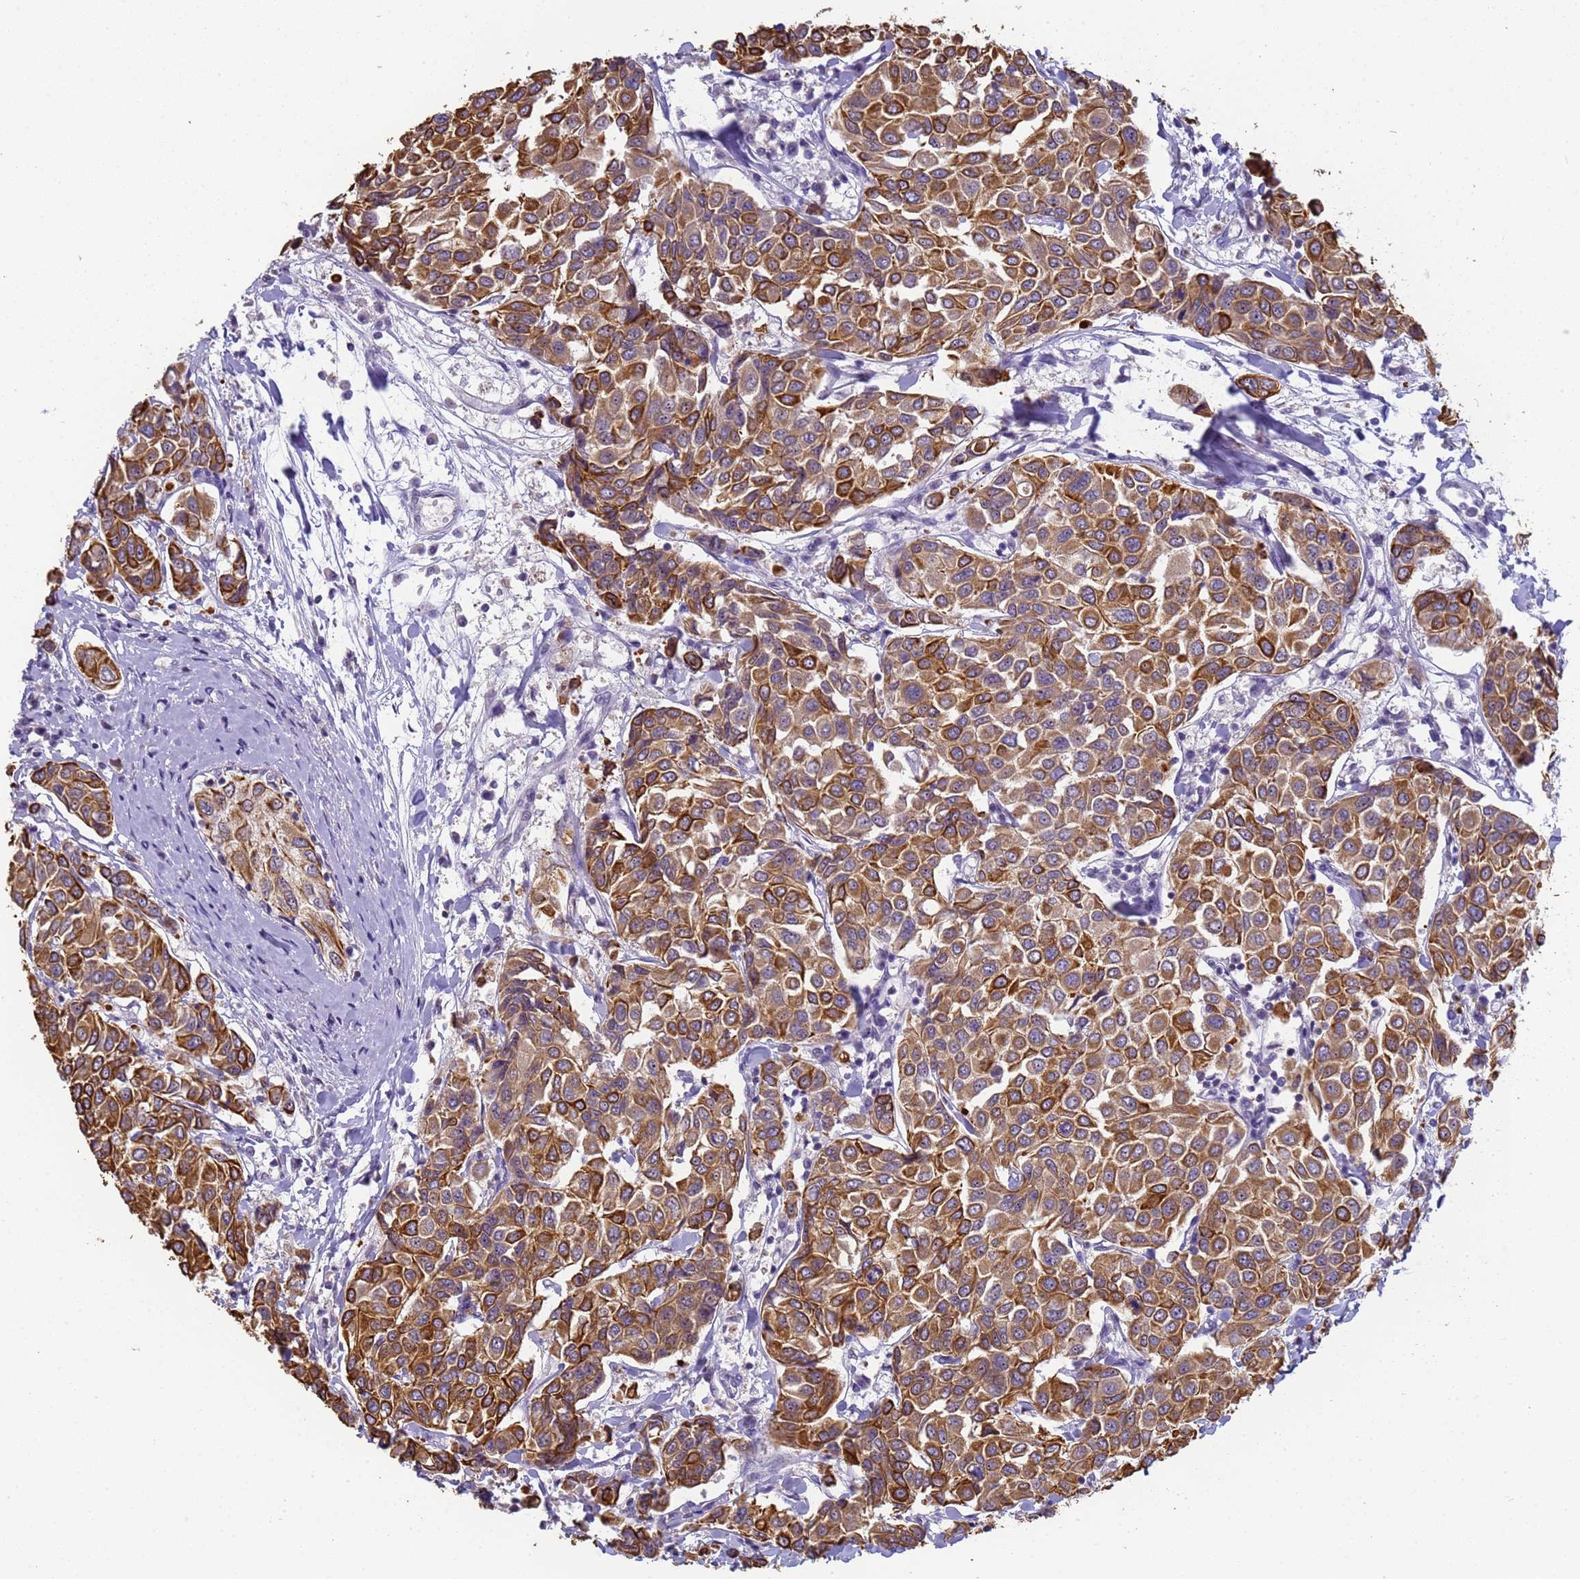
{"staining": {"intensity": "strong", "quantity": ">75%", "location": "cytoplasmic/membranous"}, "tissue": "breast cancer", "cell_type": "Tumor cells", "image_type": "cancer", "snomed": [{"axis": "morphology", "description": "Duct carcinoma"}, {"axis": "topography", "description": "Breast"}], "caption": "Protein expression analysis of breast cancer (intraductal carcinoma) demonstrates strong cytoplasmic/membranous positivity in about >75% of tumor cells. (IHC, brightfield microscopy, high magnification).", "gene": "VWA3A", "patient": {"sex": "female", "age": 55}}